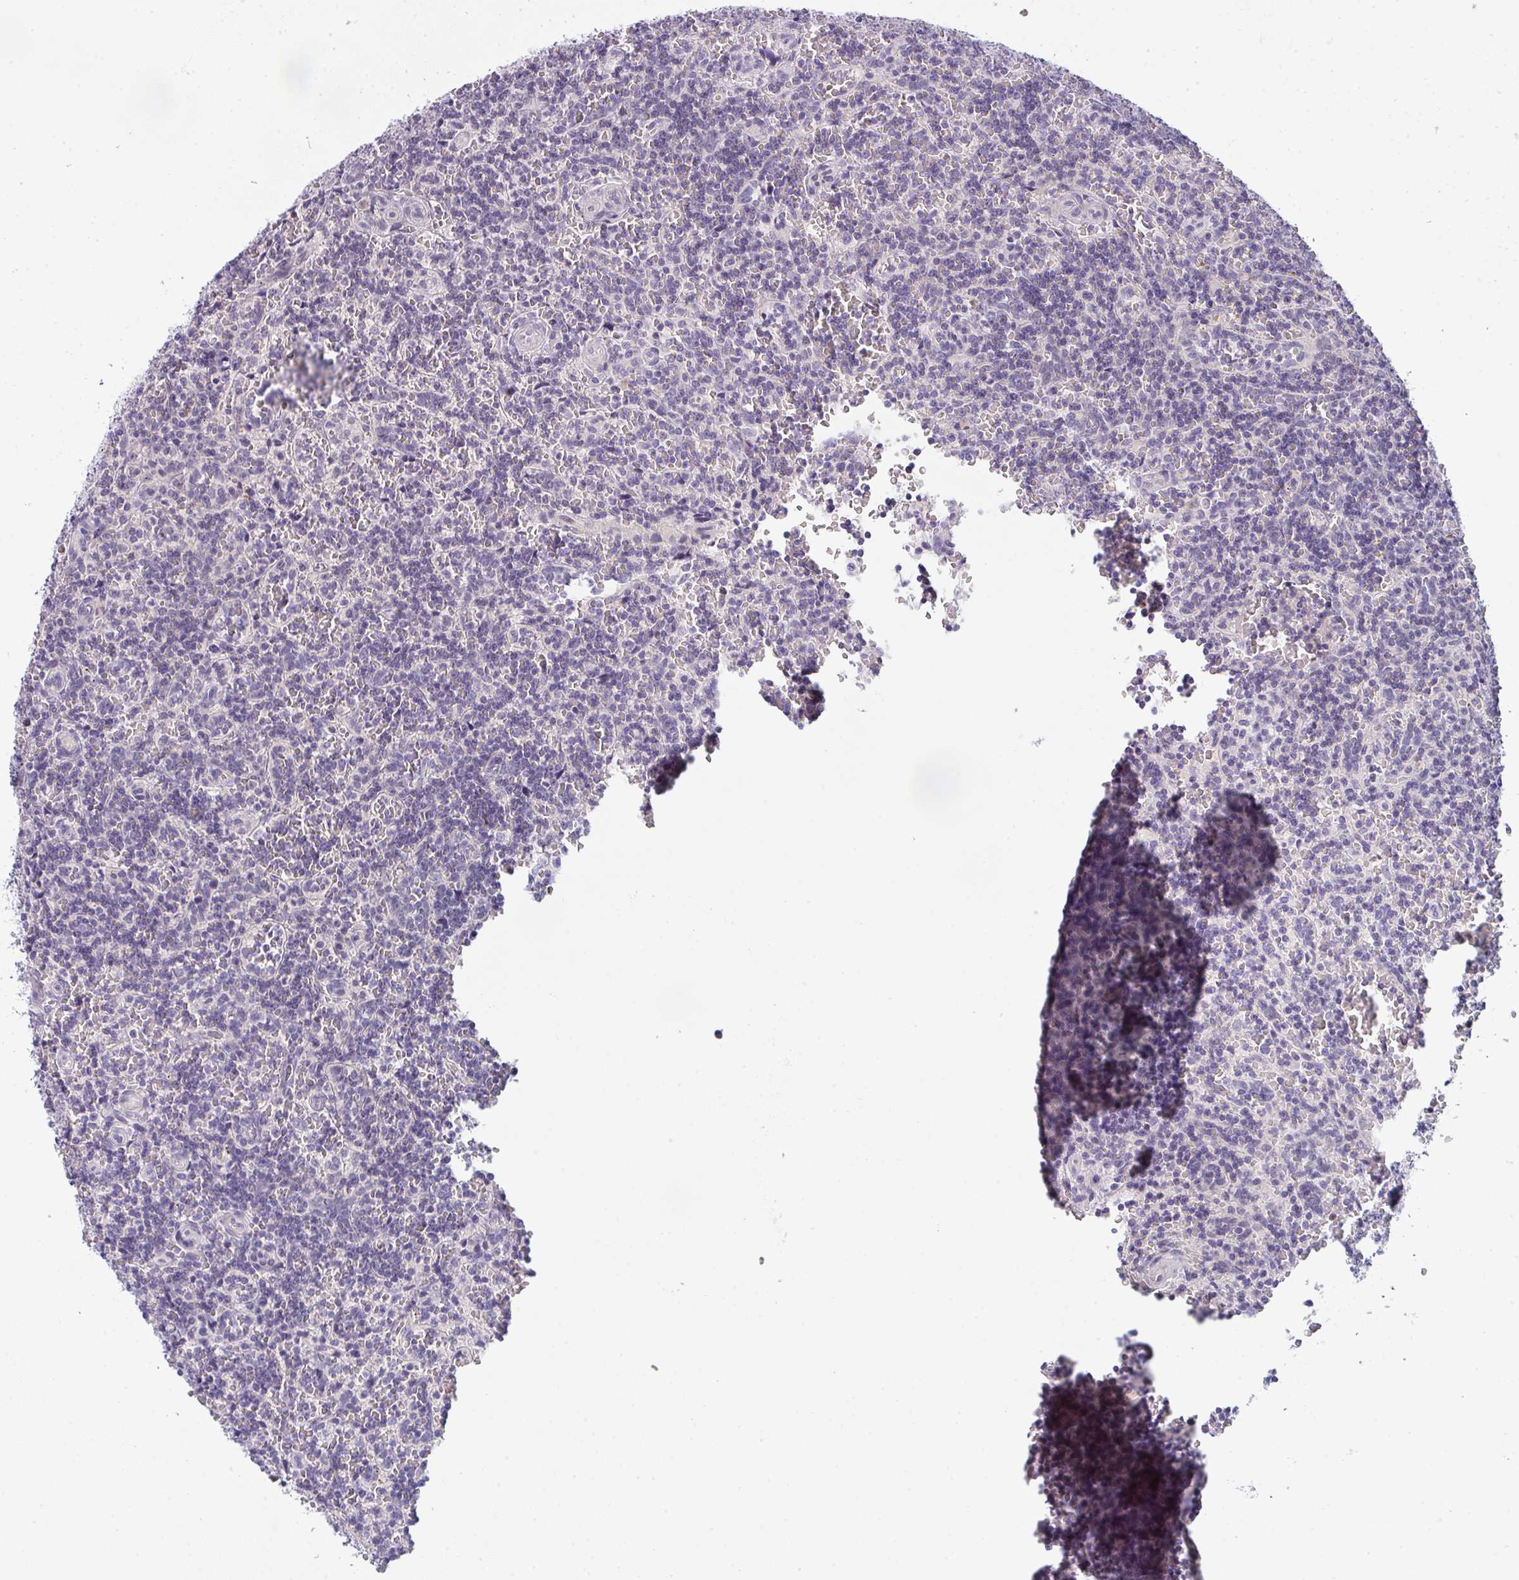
{"staining": {"intensity": "negative", "quantity": "none", "location": "none"}, "tissue": "lymphoma", "cell_type": "Tumor cells", "image_type": "cancer", "snomed": [{"axis": "morphology", "description": "Malignant lymphoma, non-Hodgkin's type, Low grade"}, {"axis": "topography", "description": "Spleen"}], "caption": "Lymphoma was stained to show a protein in brown. There is no significant positivity in tumor cells.", "gene": "CACNA1S", "patient": {"sex": "male", "age": 73}}